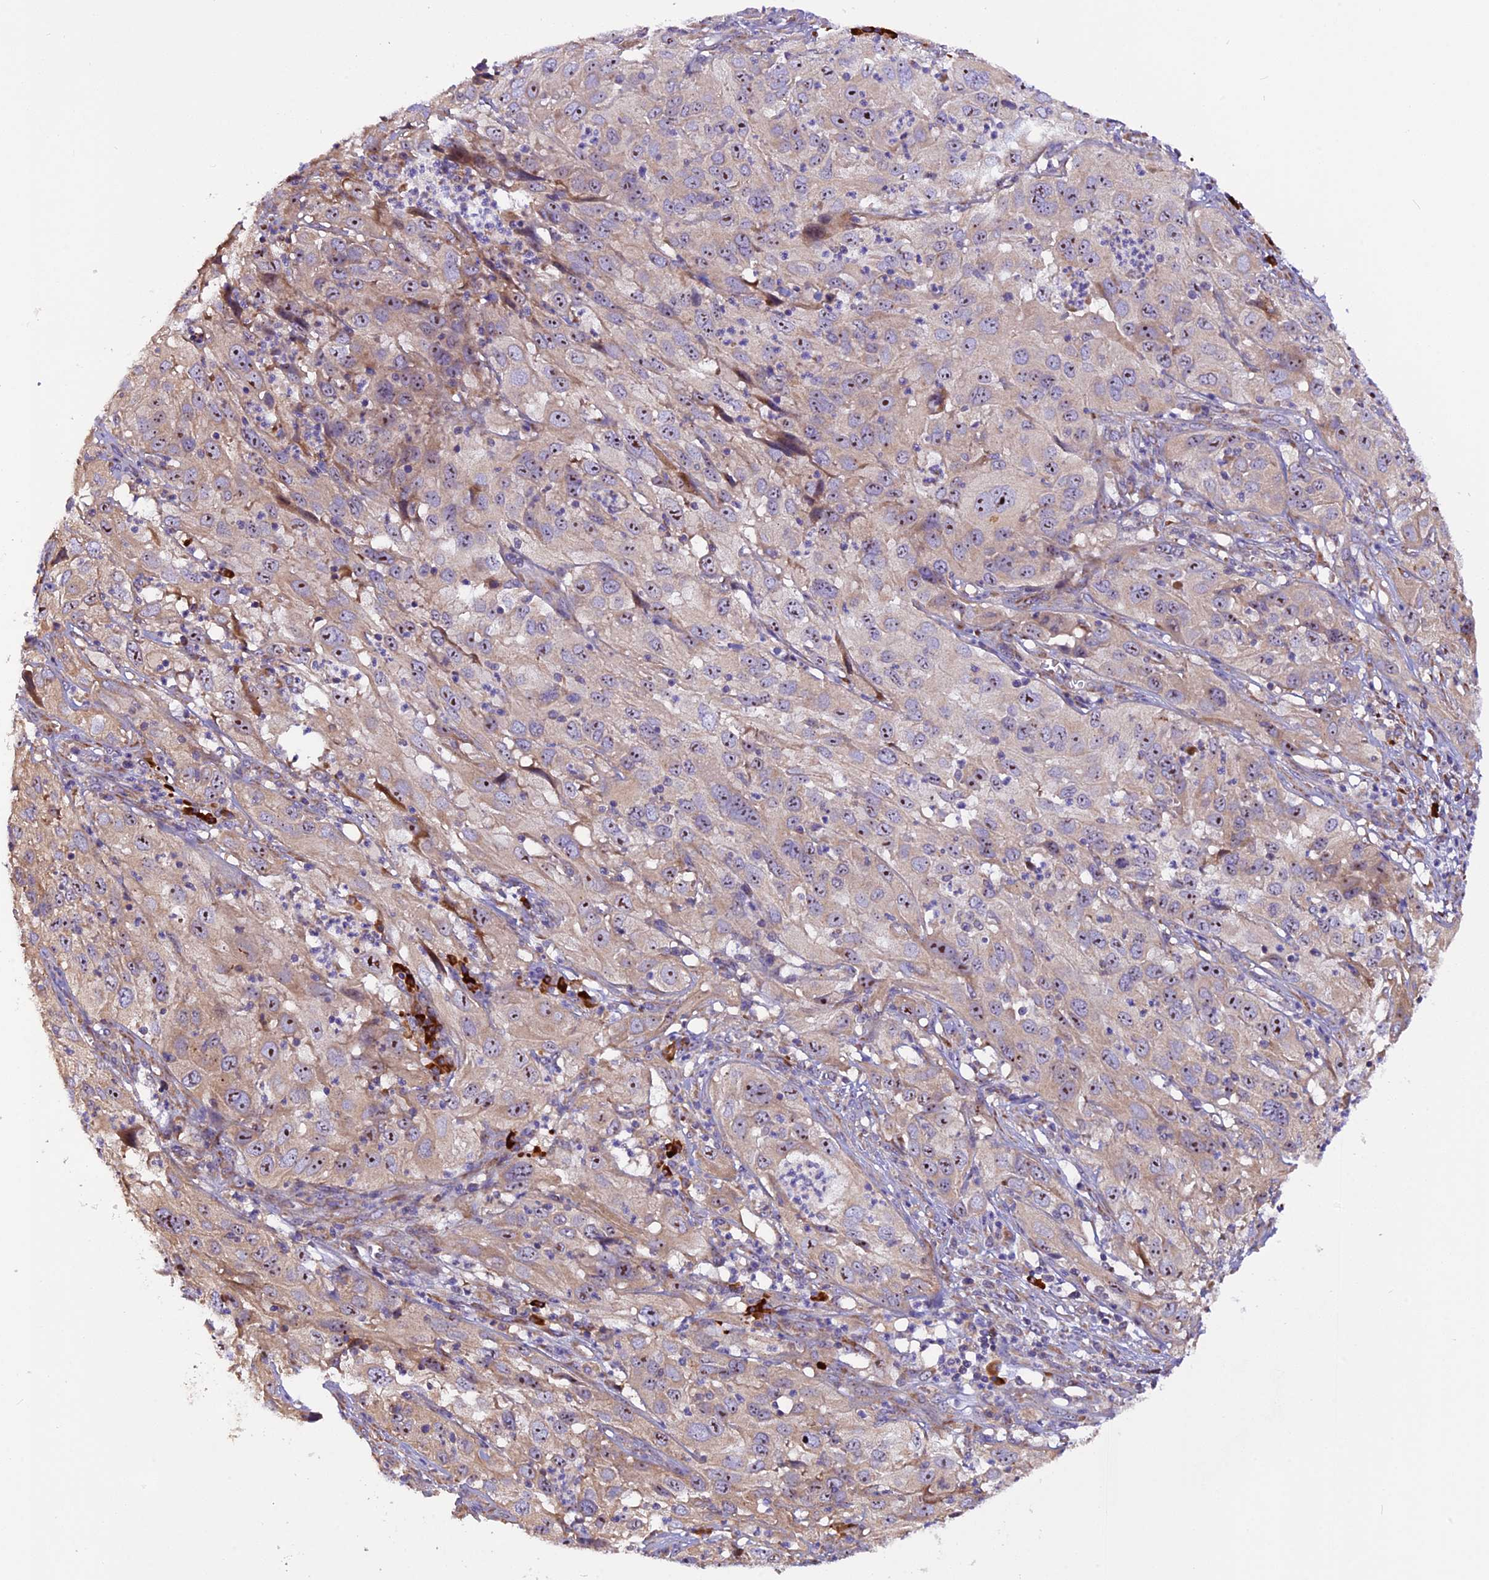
{"staining": {"intensity": "moderate", "quantity": ">75%", "location": "cytoplasmic/membranous,nuclear"}, "tissue": "cervical cancer", "cell_type": "Tumor cells", "image_type": "cancer", "snomed": [{"axis": "morphology", "description": "Squamous cell carcinoma, NOS"}, {"axis": "topography", "description": "Cervix"}], "caption": "A photomicrograph of cervical cancer (squamous cell carcinoma) stained for a protein exhibits moderate cytoplasmic/membranous and nuclear brown staining in tumor cells. The protein of interest is shown in brown color, while the nuclei are stained blue.", "gene": "FRY", "patient": {"sex": "female", "age": 32}}